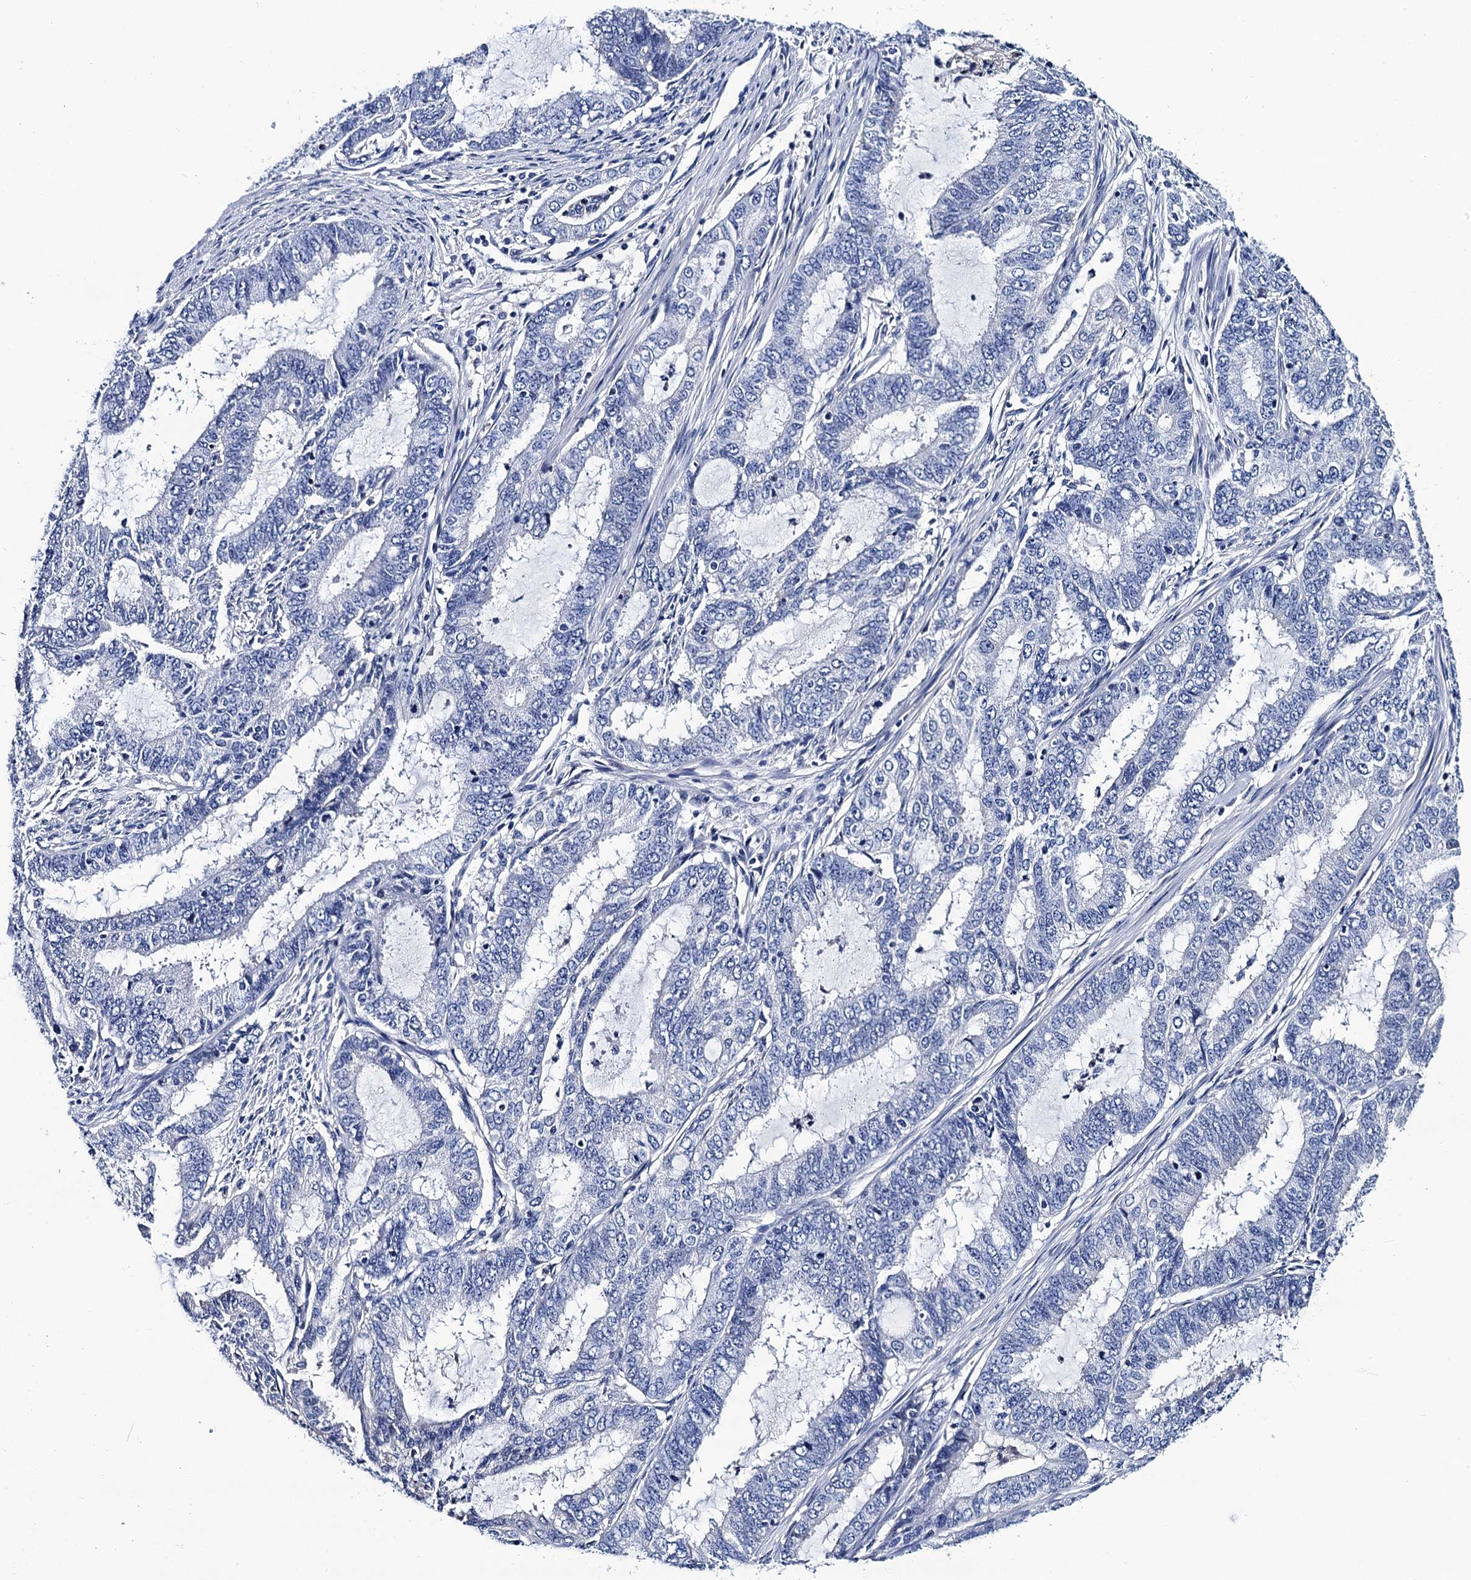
{"staining": {"intensity": "negative", "quantity": "none", "location": "none"}, "tissue": "endometrial cancer", "cell_type": "Tumor cells", "image_type": "cancer", "snomed": [{"axis": "morphology", "description": "Adenocarcinoma, NOS"}, {"axis": "topography", "description": "Endometrium"}], "caption": "Immunohistochemical staining of human endometrial adenocarcinoma shows no significant expression in tumor cells.", "gene": "LRRC30", "patient": {"sex": "female", "age": 51}}